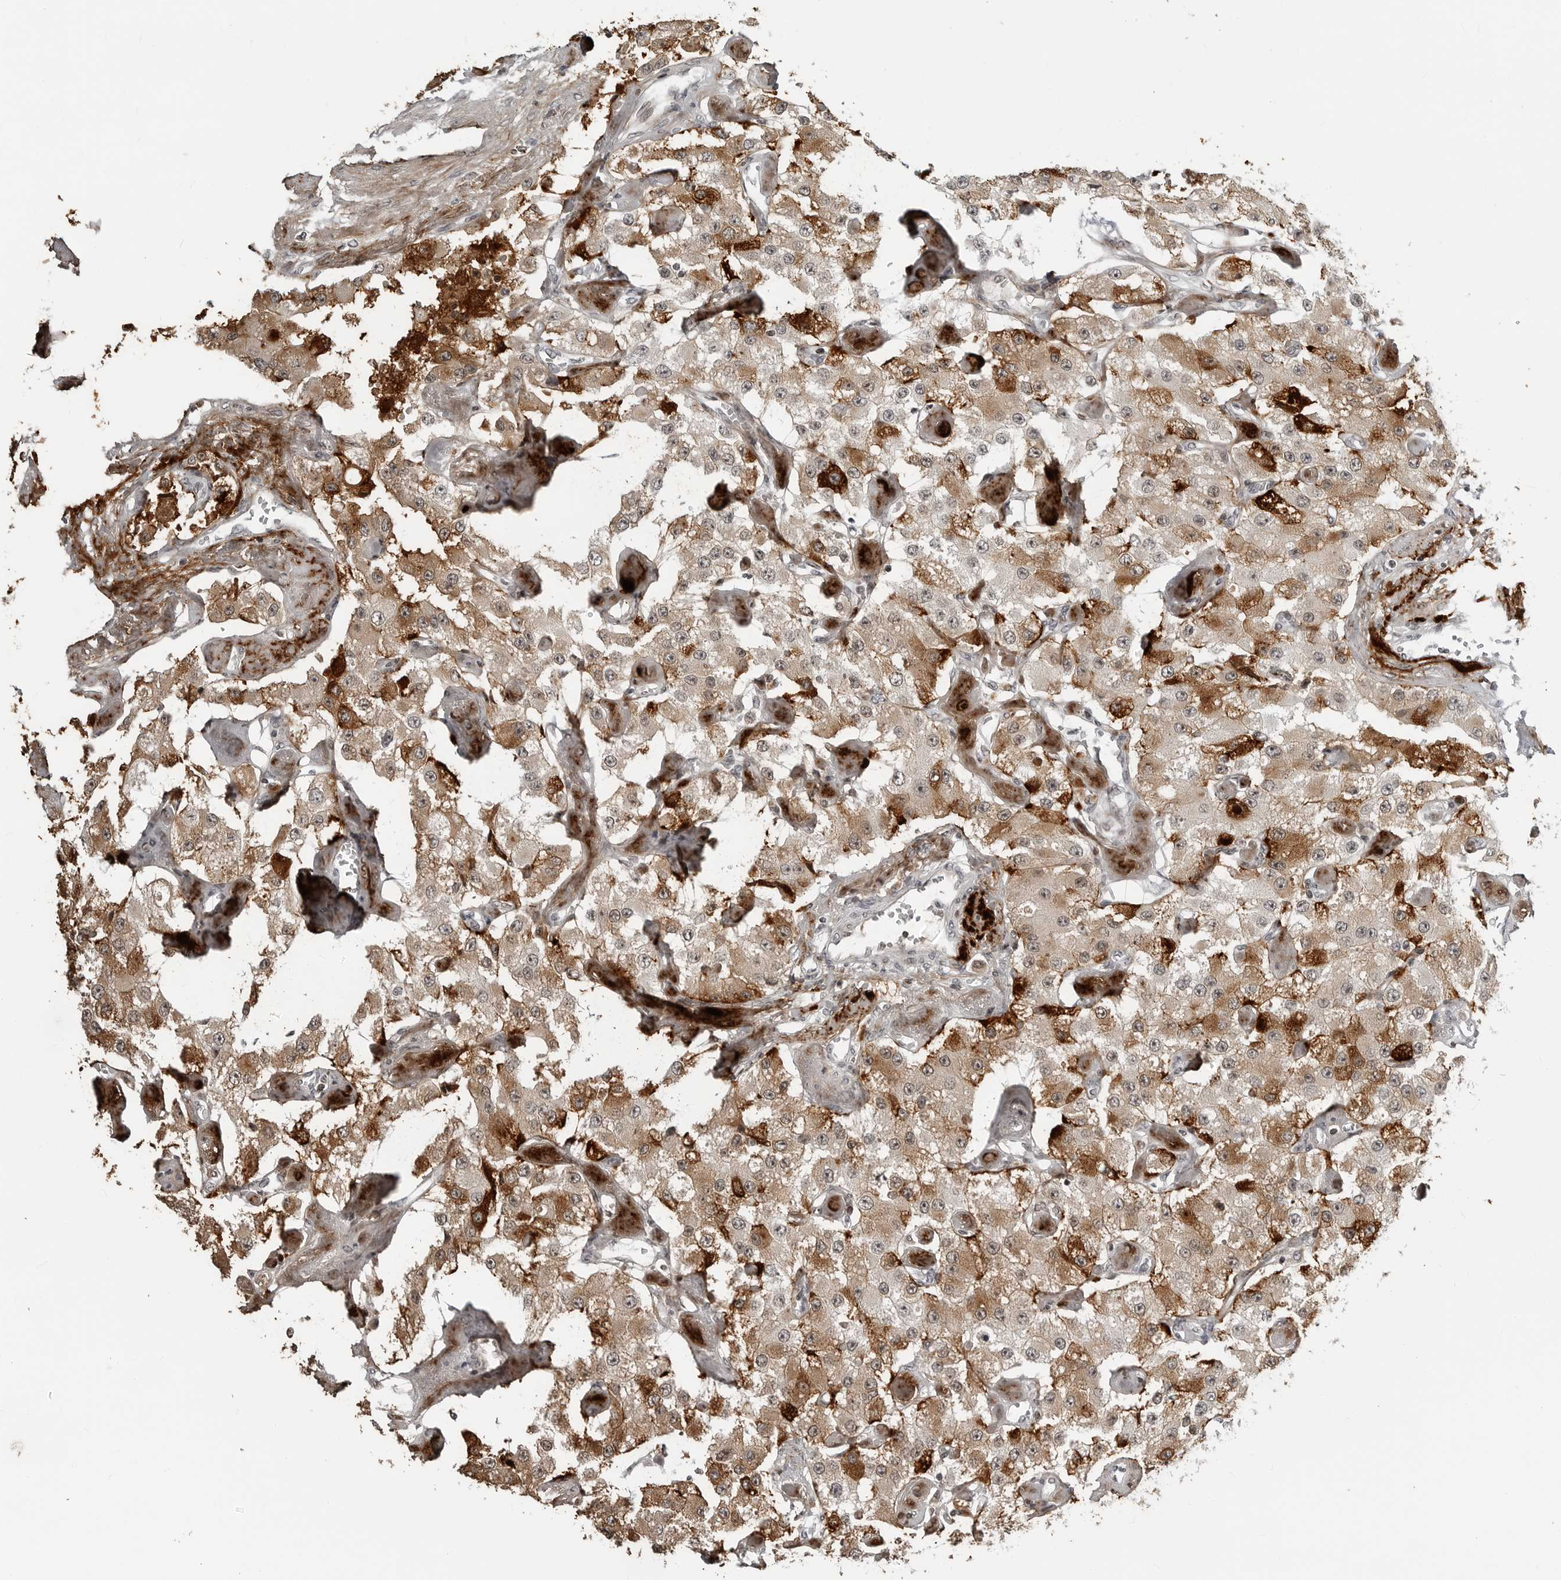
{"staining": {"intensity": "strong", "quantity": "25%-75%", "location": "cytoplasmic/membranous"}, "tissue": "carcinoid", "cell_type": "Tumor cells", "image_type": "cancer", "snomed": [{"axis": "morphology", "description": "Carcinoid, malignant, NOS"}, {"axis": "topography", "description": "Pancreas"}], "caption": "Protein analysis of malignant carcinoid tissue demonstrates strong cytoplasmic/membranous staining in about 25%-75% of tumor cells.", "gene": "CXCR5", "patient": {"sex": "male", "age": 41}}